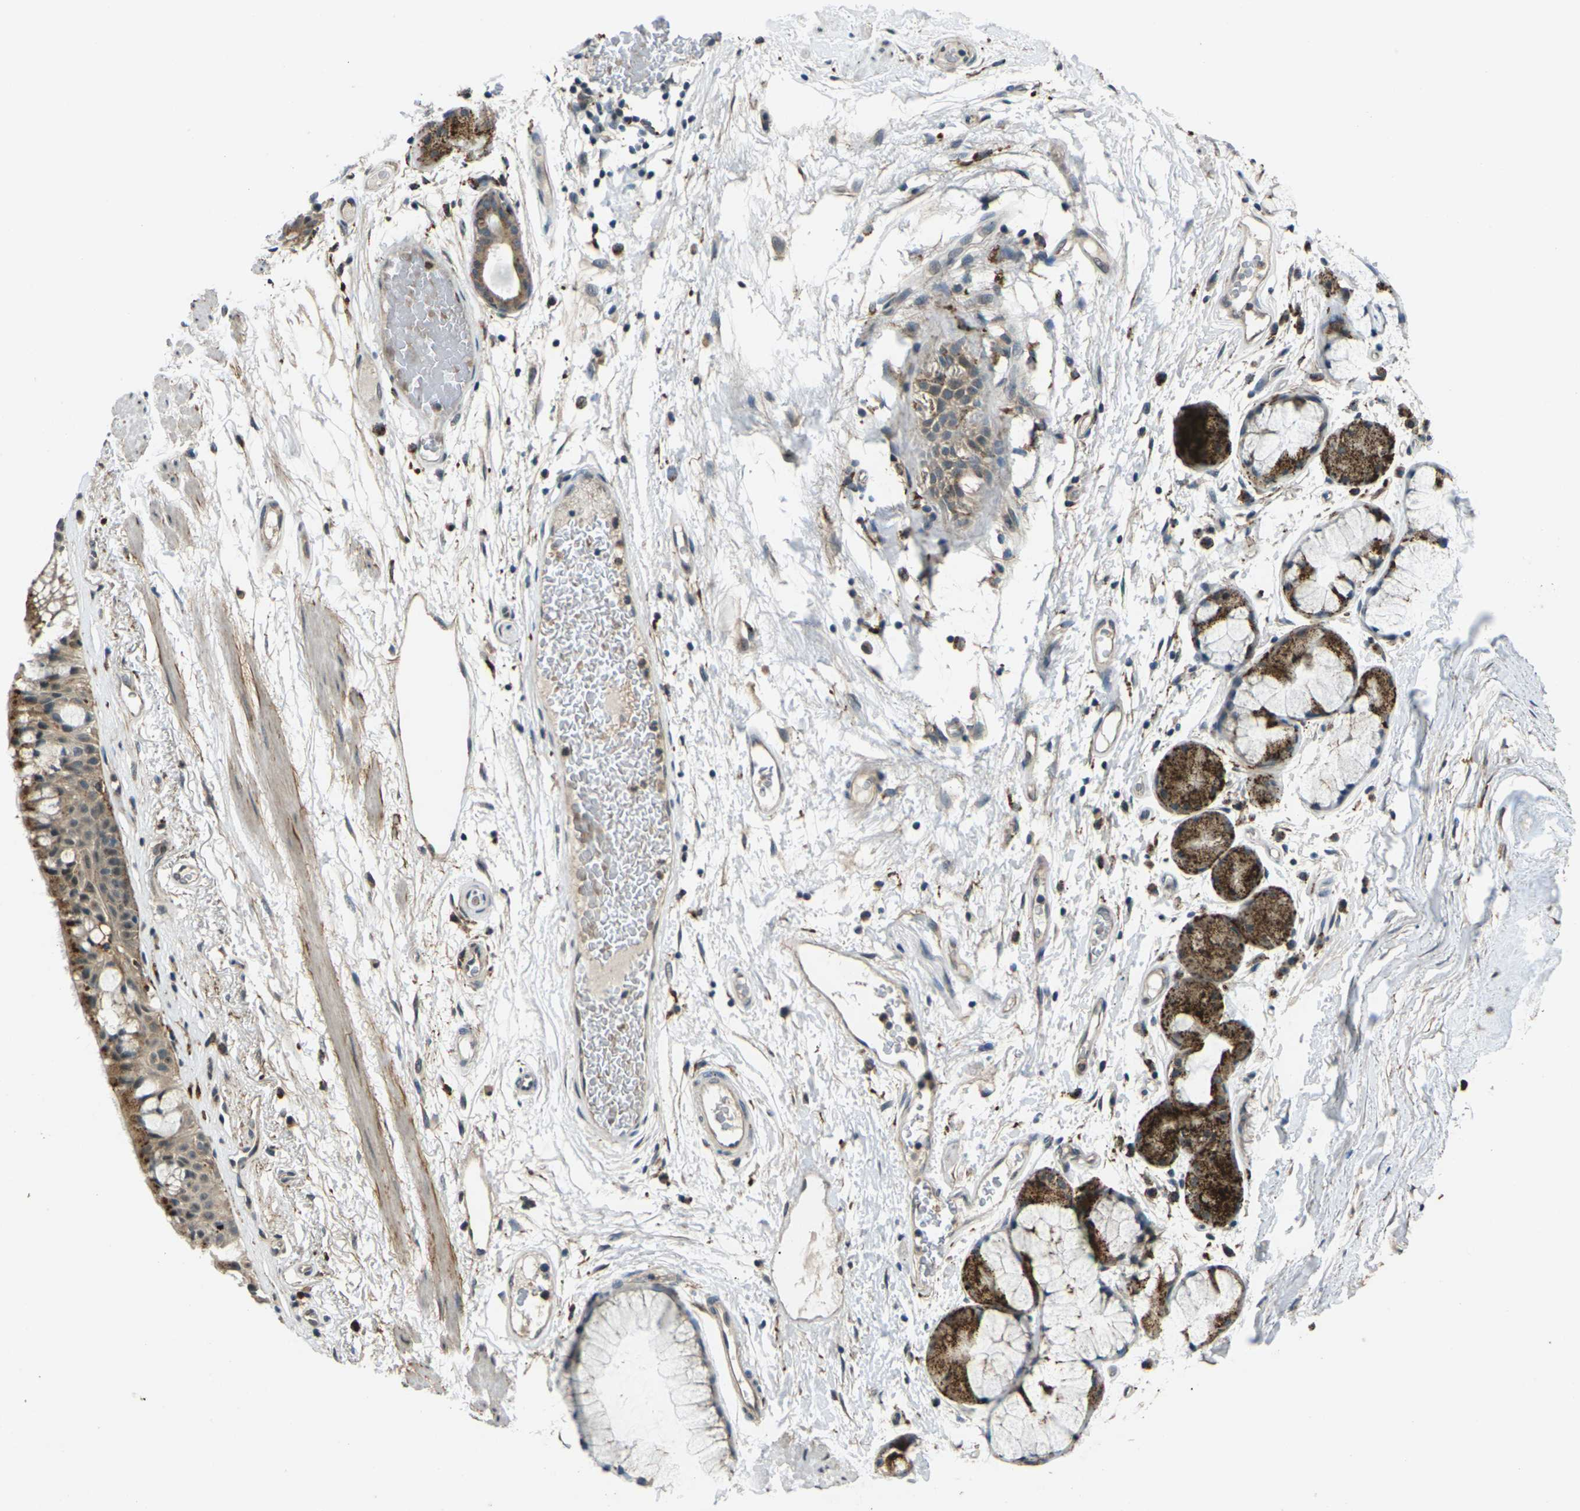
{"staining": {"intensity": "moderate", "quantity": ">75%", "location": "cytoplasmic/membranous"}, "tissue": "bronchus", "cell_type": "Respiratory epithelial cells", "image_type": "normal", "snomed": [{"axis": "morphology", "description": "Normal tissue, NOS"}, {"axis": "topography", "description": "Bronchus"}], "caption": "Immunohistochemistry (IHC) of benign bronchus displays medium levels of moderate cytoplasmic/membranous staining in about >75% of respiratory epithelial cells.", "gene": "SLC31A2", "patient": {"sex": "male", "age": 66}}